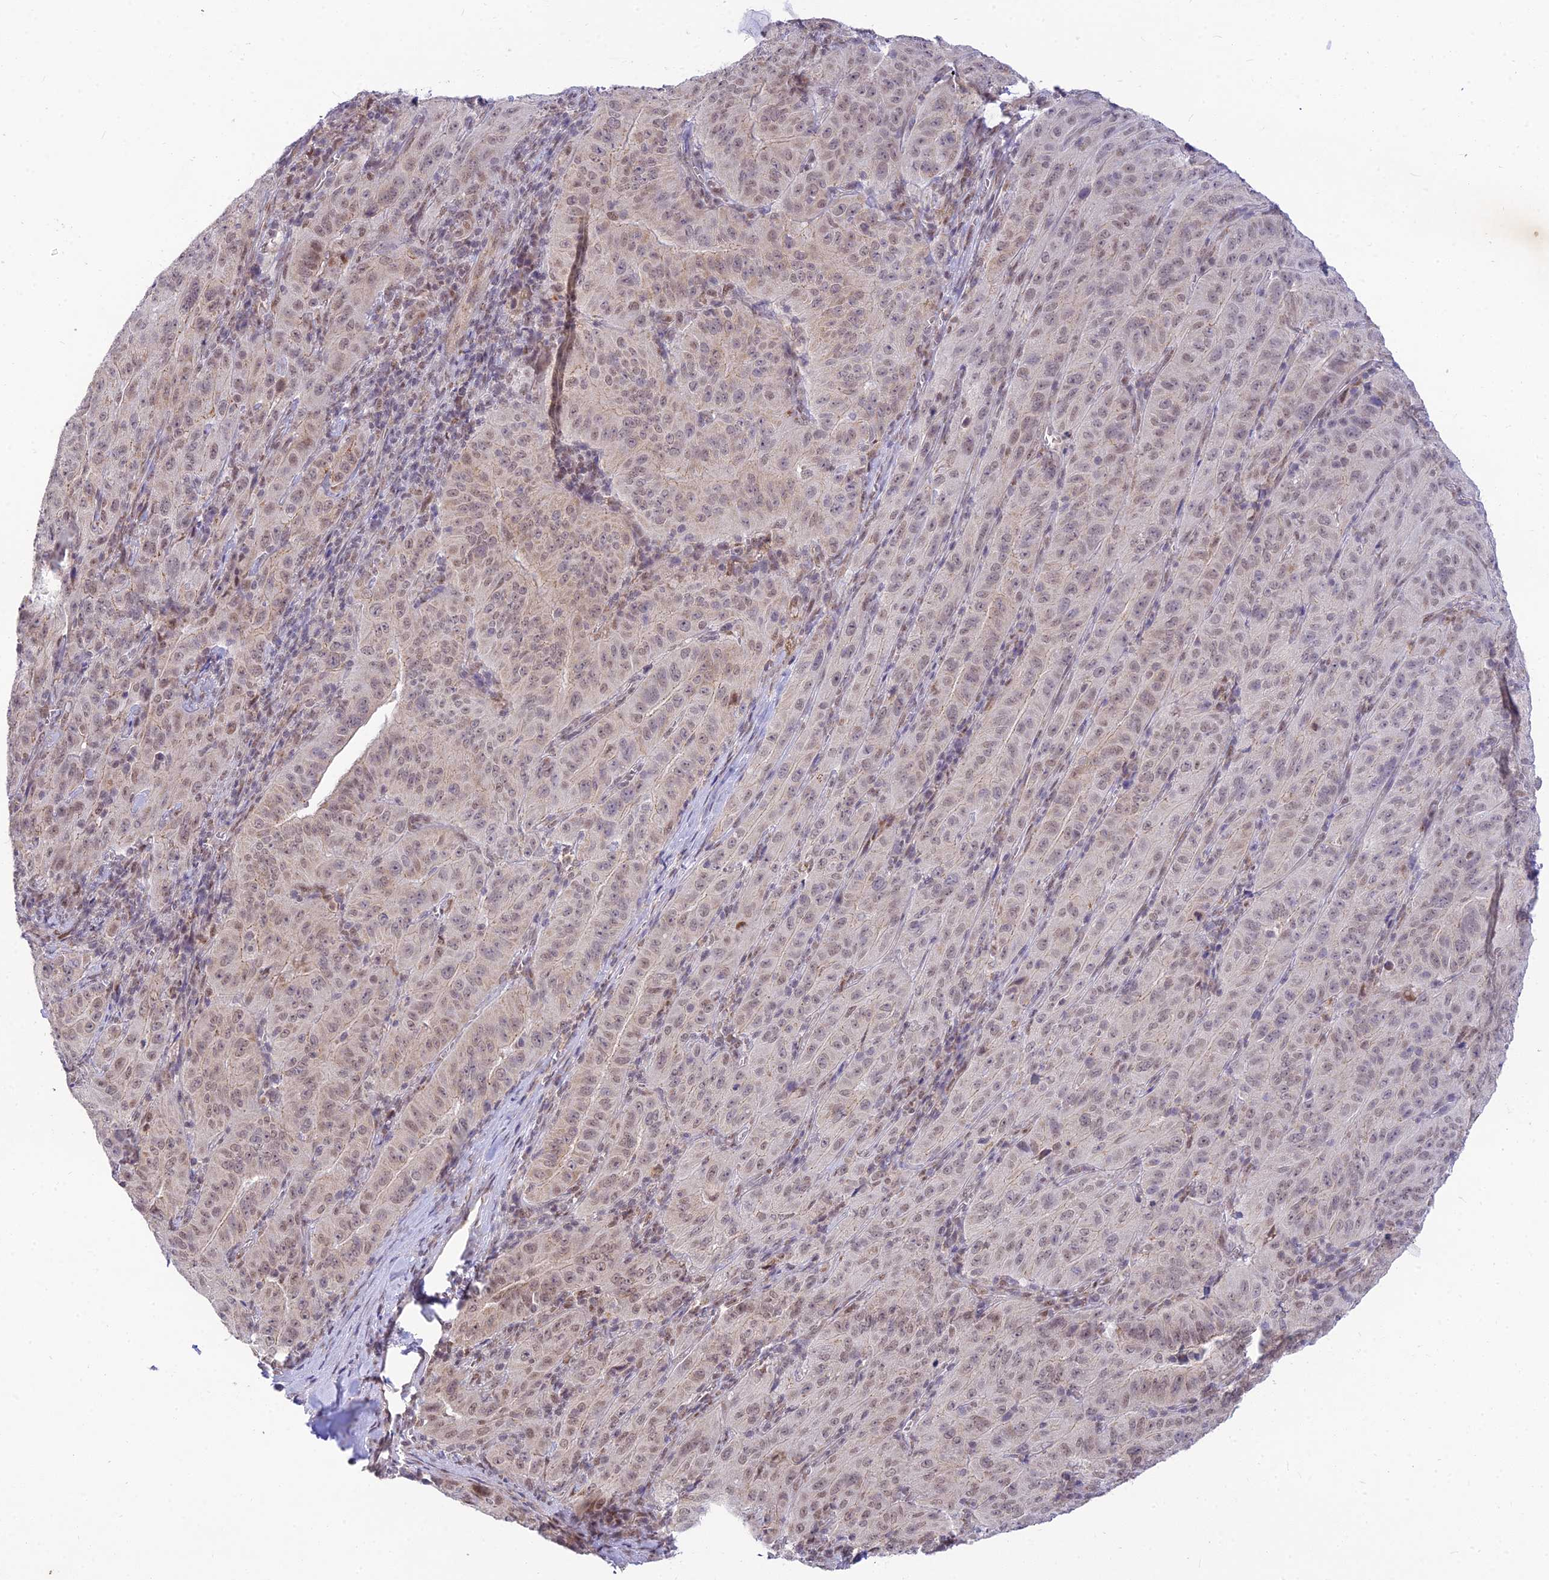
{"staining": {"intensity": "weak", "quantity": "25%-75%", "location": "nuclear"}, "tissue": "pancreatic cancer", "cell_type": "Tumor cells", "image_type": "cancer", "snomed": [{"axis": "morphology", "description": "Adenocarcinoma, NOS"}, {"axis": "topography", "description": "Pancreas"}], "caption": "An image of pancreatic adenocarcinoma stained for a protein shows weak nuclear brown staining in tumor cells. Nuclei are stained in blue.", "gene": "MICOS13", "patient": {"sex": "male", "age": 63}}